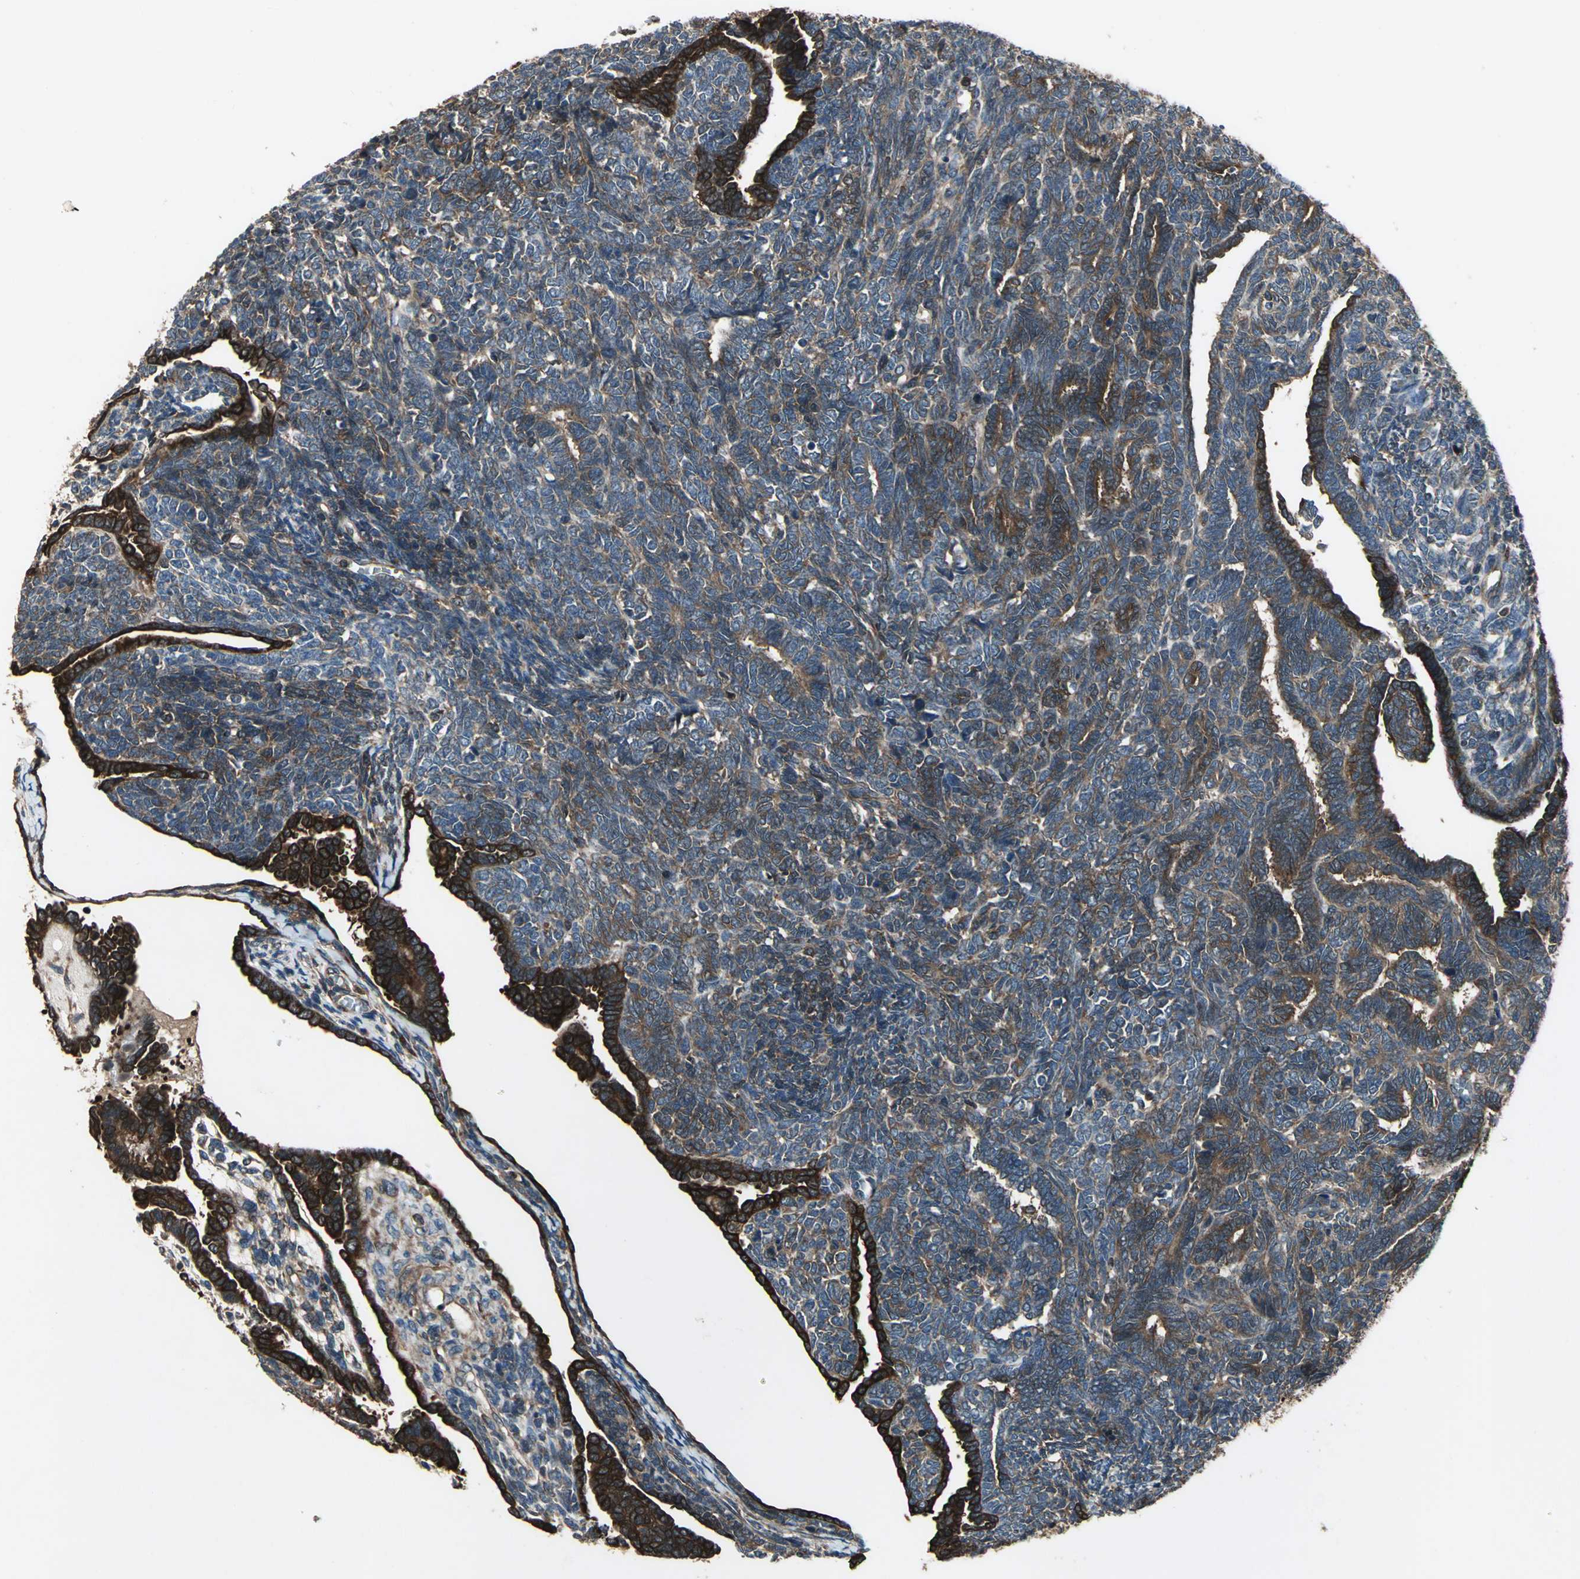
{"staining": {"intensity": "strong", "quantity": ">75%", "location": "cytoplasmic/membranous"}, "tissue": "endometrial cancer", "cell_type": "Tumor cells", "image_type": "cancer", "snomed": [{"axis": "morphology", "description": "Neoplasm, malignant, NOS"}, {"axis": "topography", "description": "Endometrium"}], "caption": "Immunohistochemistry of human endometrial neoplasm (malignant) reveals high levels of strong cytoplasmic/membranous positivity in about >75% of tumor cells.", "gene": "CAPN1", "patient": {"sex": "female", "age": 74}}